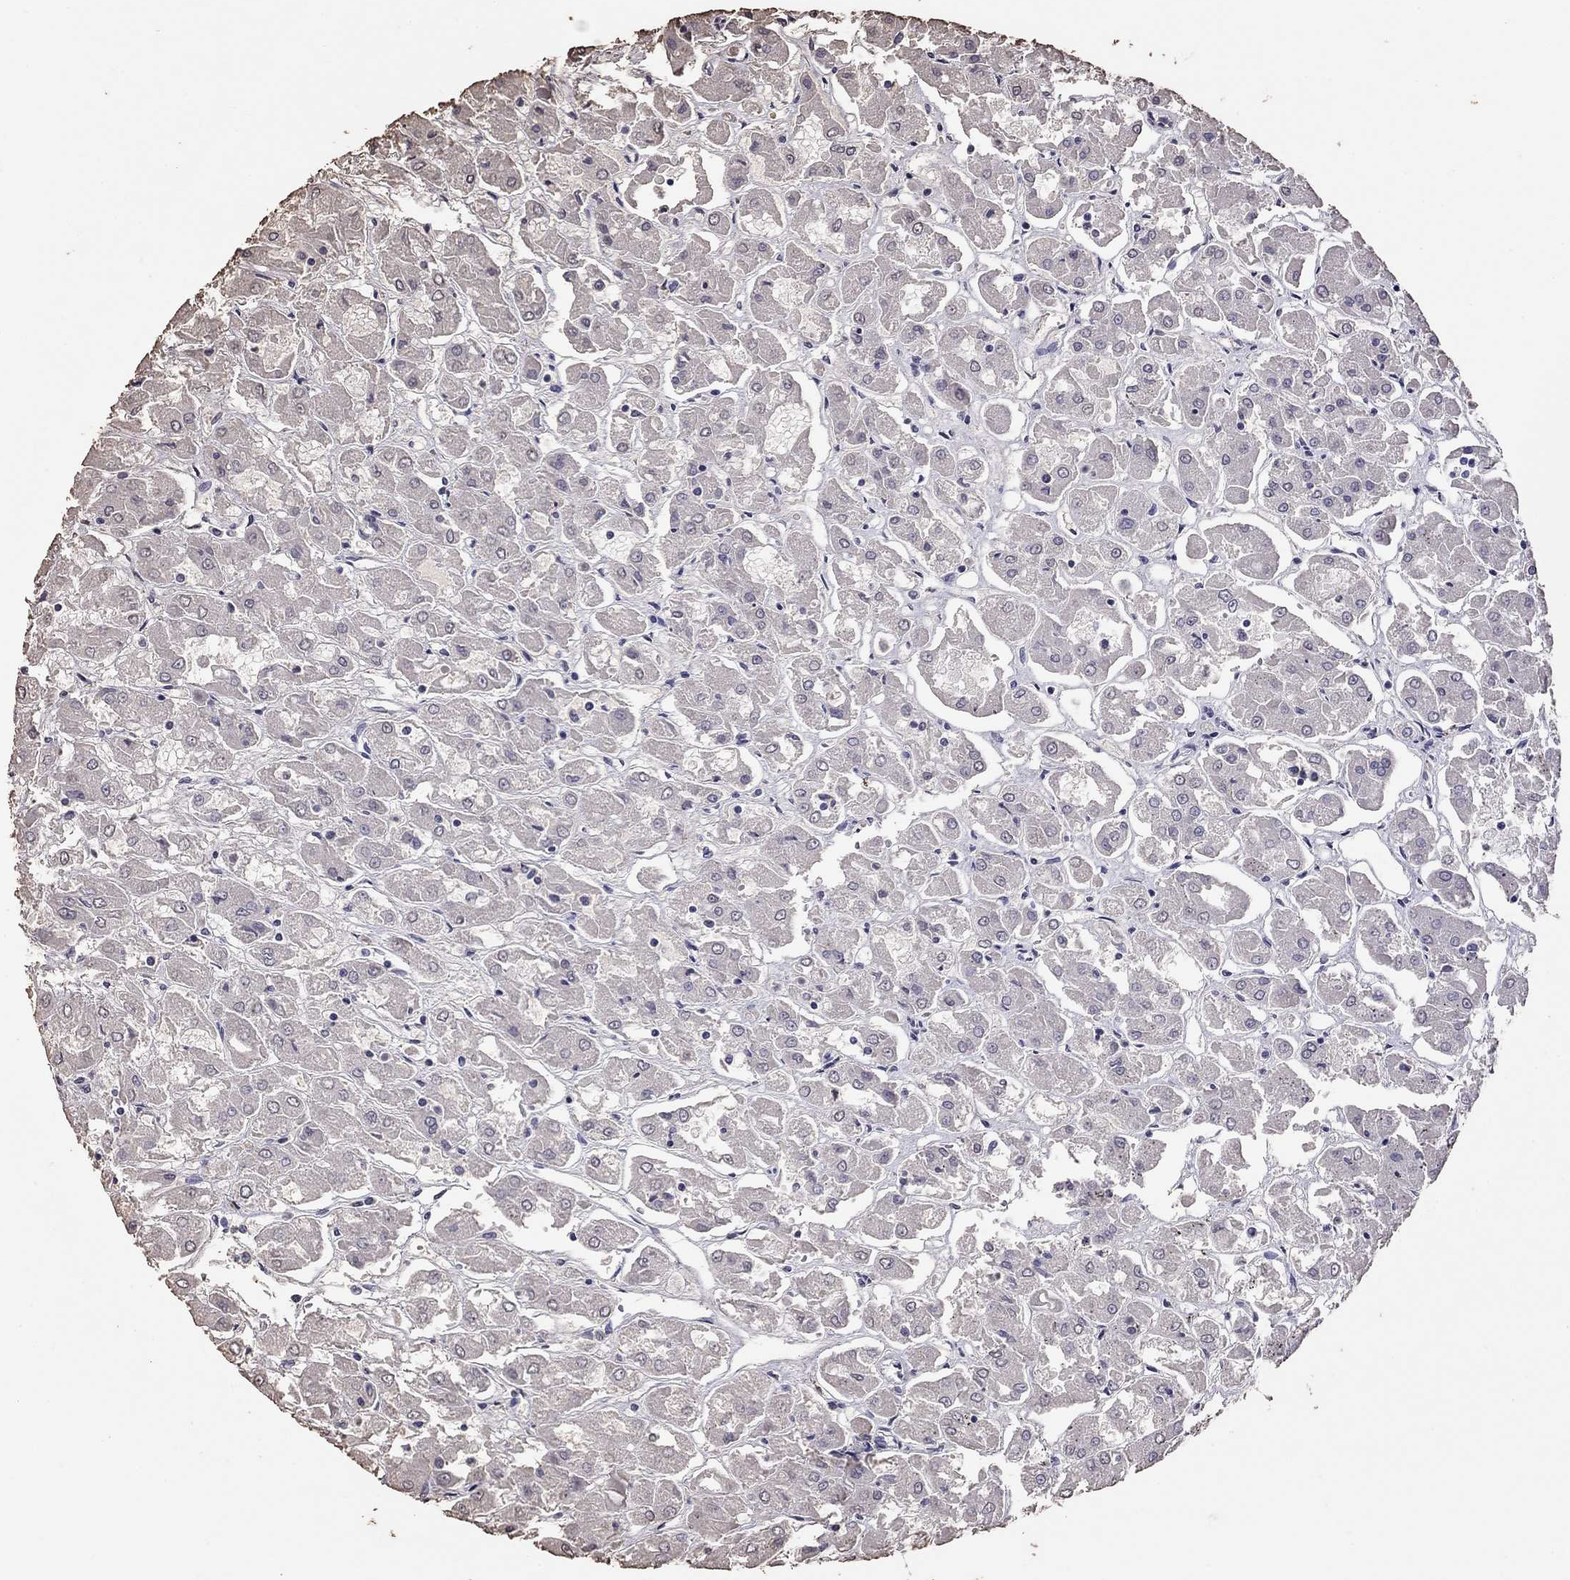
{"staining": {"intensity": "negative", "quantity": "none", "location": "none"}, "tissue": "renal cancer", "cell_type": "Tumor cells", "image_type": "cancer", "snomed": [{"axis": "morphology", "description": "Adenocarcinoma, NOS"}, {"axis": "topography", "description": "Kidney"}], "caption": "Immunohistochemical staining of human adenocarcinoma (renal) reveals no significant expression in tumor cells. The staining was performed using DAB (3,3'-diaminobenzidine) to visualize the protein expression in brown, while the nuclei were stained in blue with hematoxylin (Magnification: 20x).", "gene": "SUN3", "patient": {"sex": "male", "age": 72}}